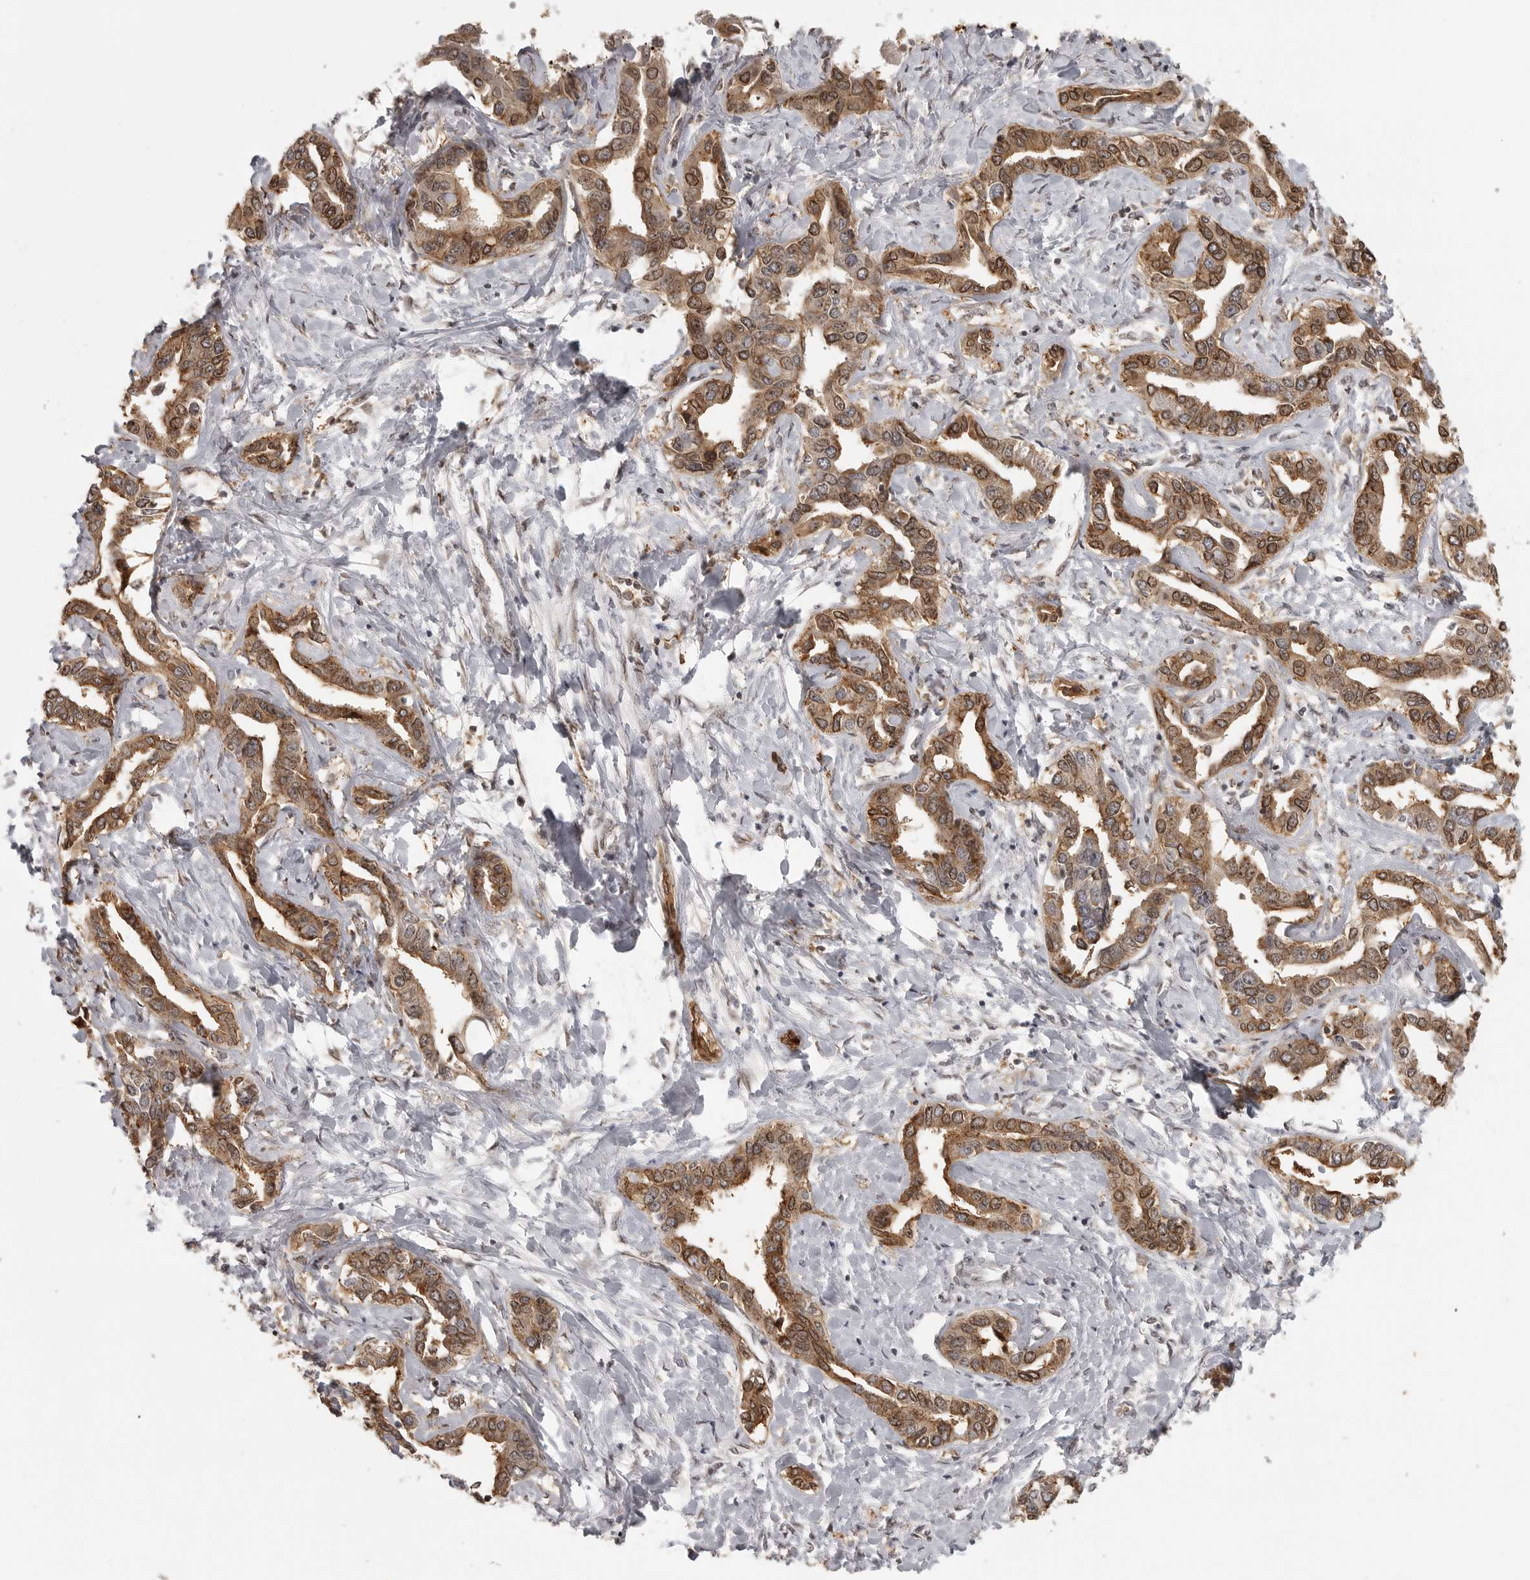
{"staining": {"intensity": "moderate", "quantity": ">75%", "location": "cytoplasmic/membranous,nuclear"}, "tissue": "liver cancer", "cell_type": "Tumor cells", "image_type": "cancer", "snomed": [{"axis": "morphology", "description": "Cholangiocarcinoma"}, {"axis": "topography", "description": "Liver"}], "caption": "Liver cancer stained with a brown dye demonstrates moderate cytoplasmic/membranous and nuclear positive positivity in approximately >75% of tumor cells.", "gene": "ISG20L2", "patient": {"sex": "male", "age": 59}}